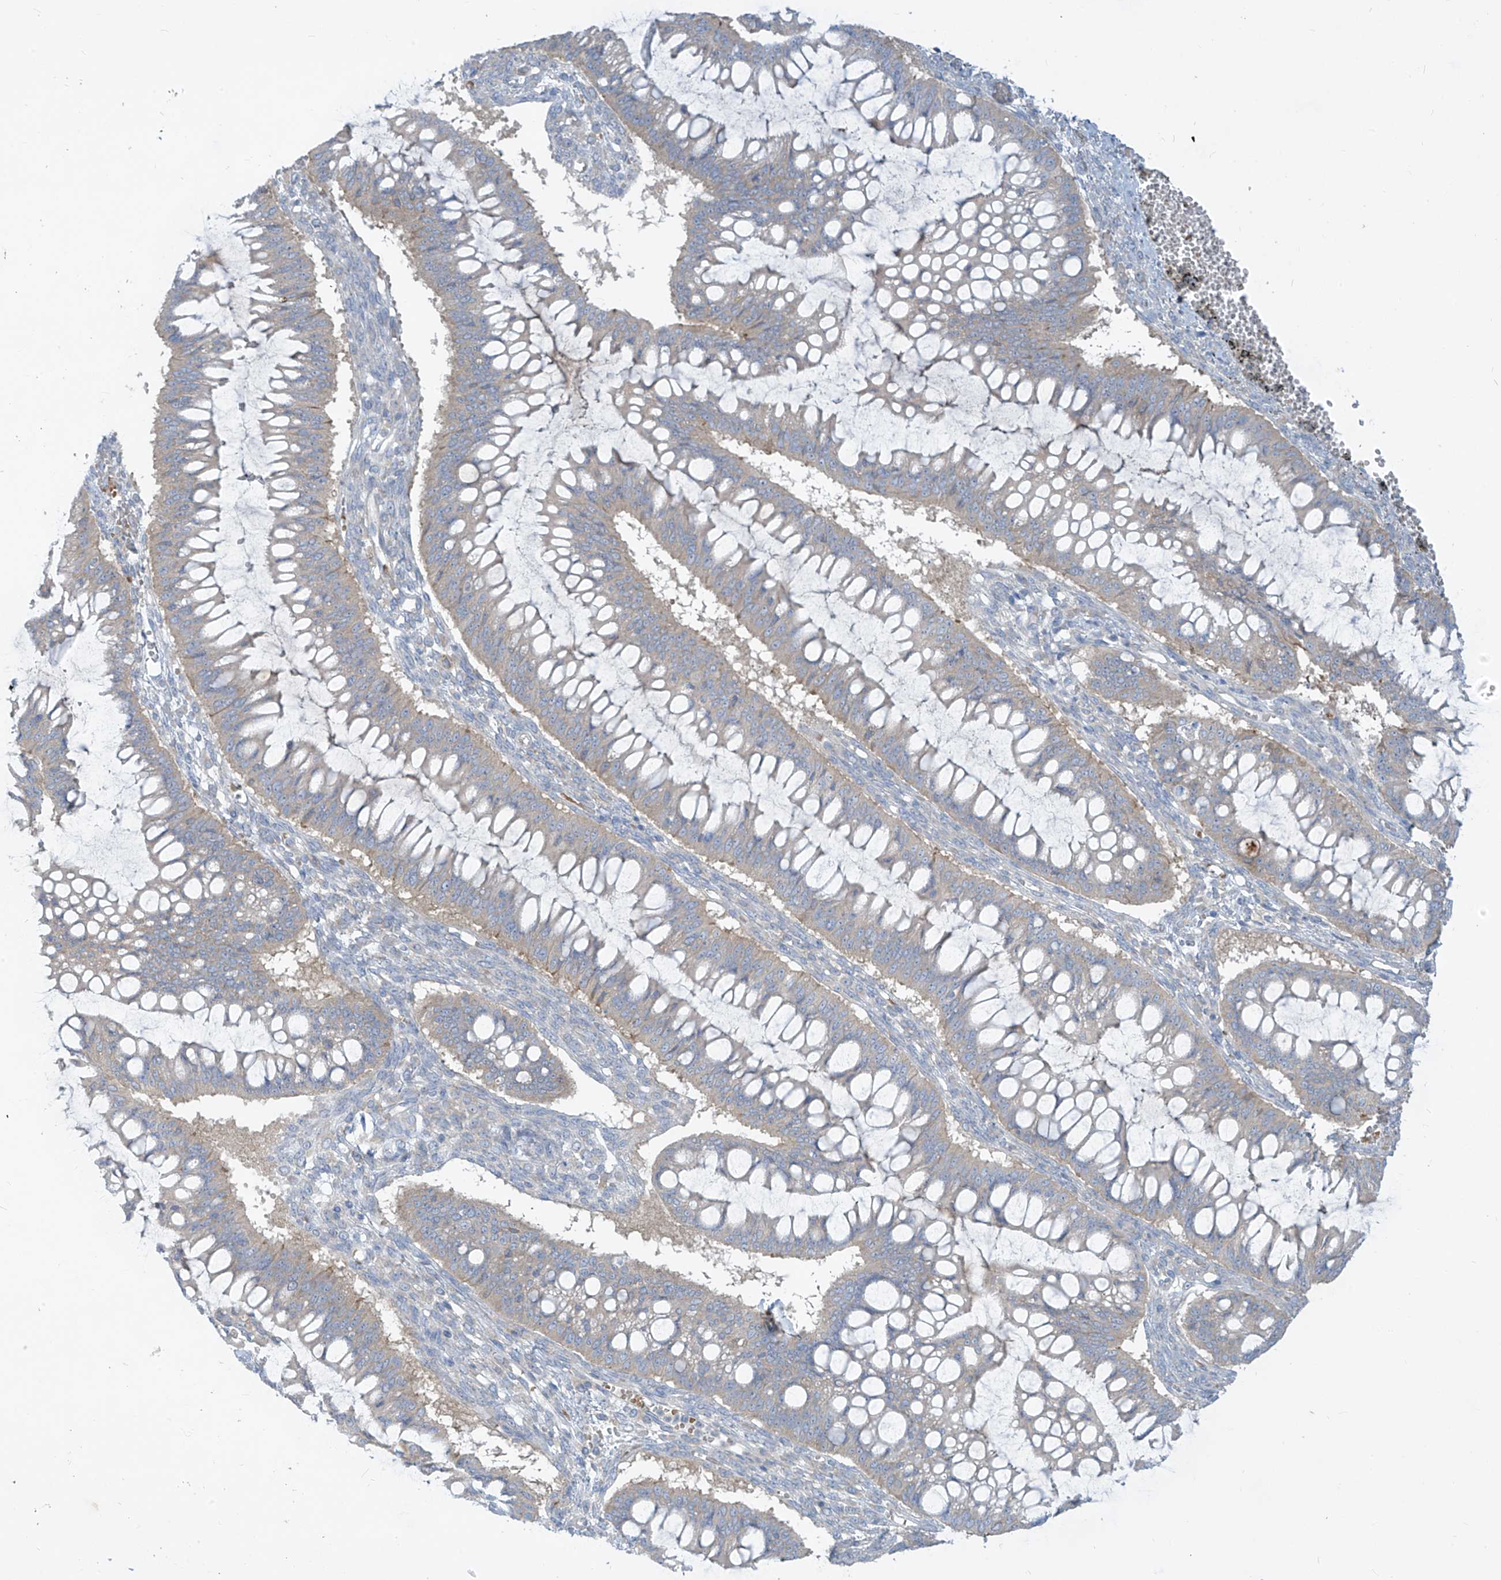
{"staining": {"intensity": "weak", "quantity": "<25%", "location": "cytoplasmic/membranous"}, "tissue": "ovarian cancer", "cell_type": "Tumor cells", "image_type": "cancer", "snomed": [{"axis": "morphology", "description": "Cystadenocarcinoma, mucinous, NOS"}, {"axis": "topography", "description": "Ovary"}], "caption": "There is no significant staining in tumor cells of mucinous cystadenocarcinoma (ovarian).", "gene": "DGKQ", "patient": {"sex": "female", "age": 73}}